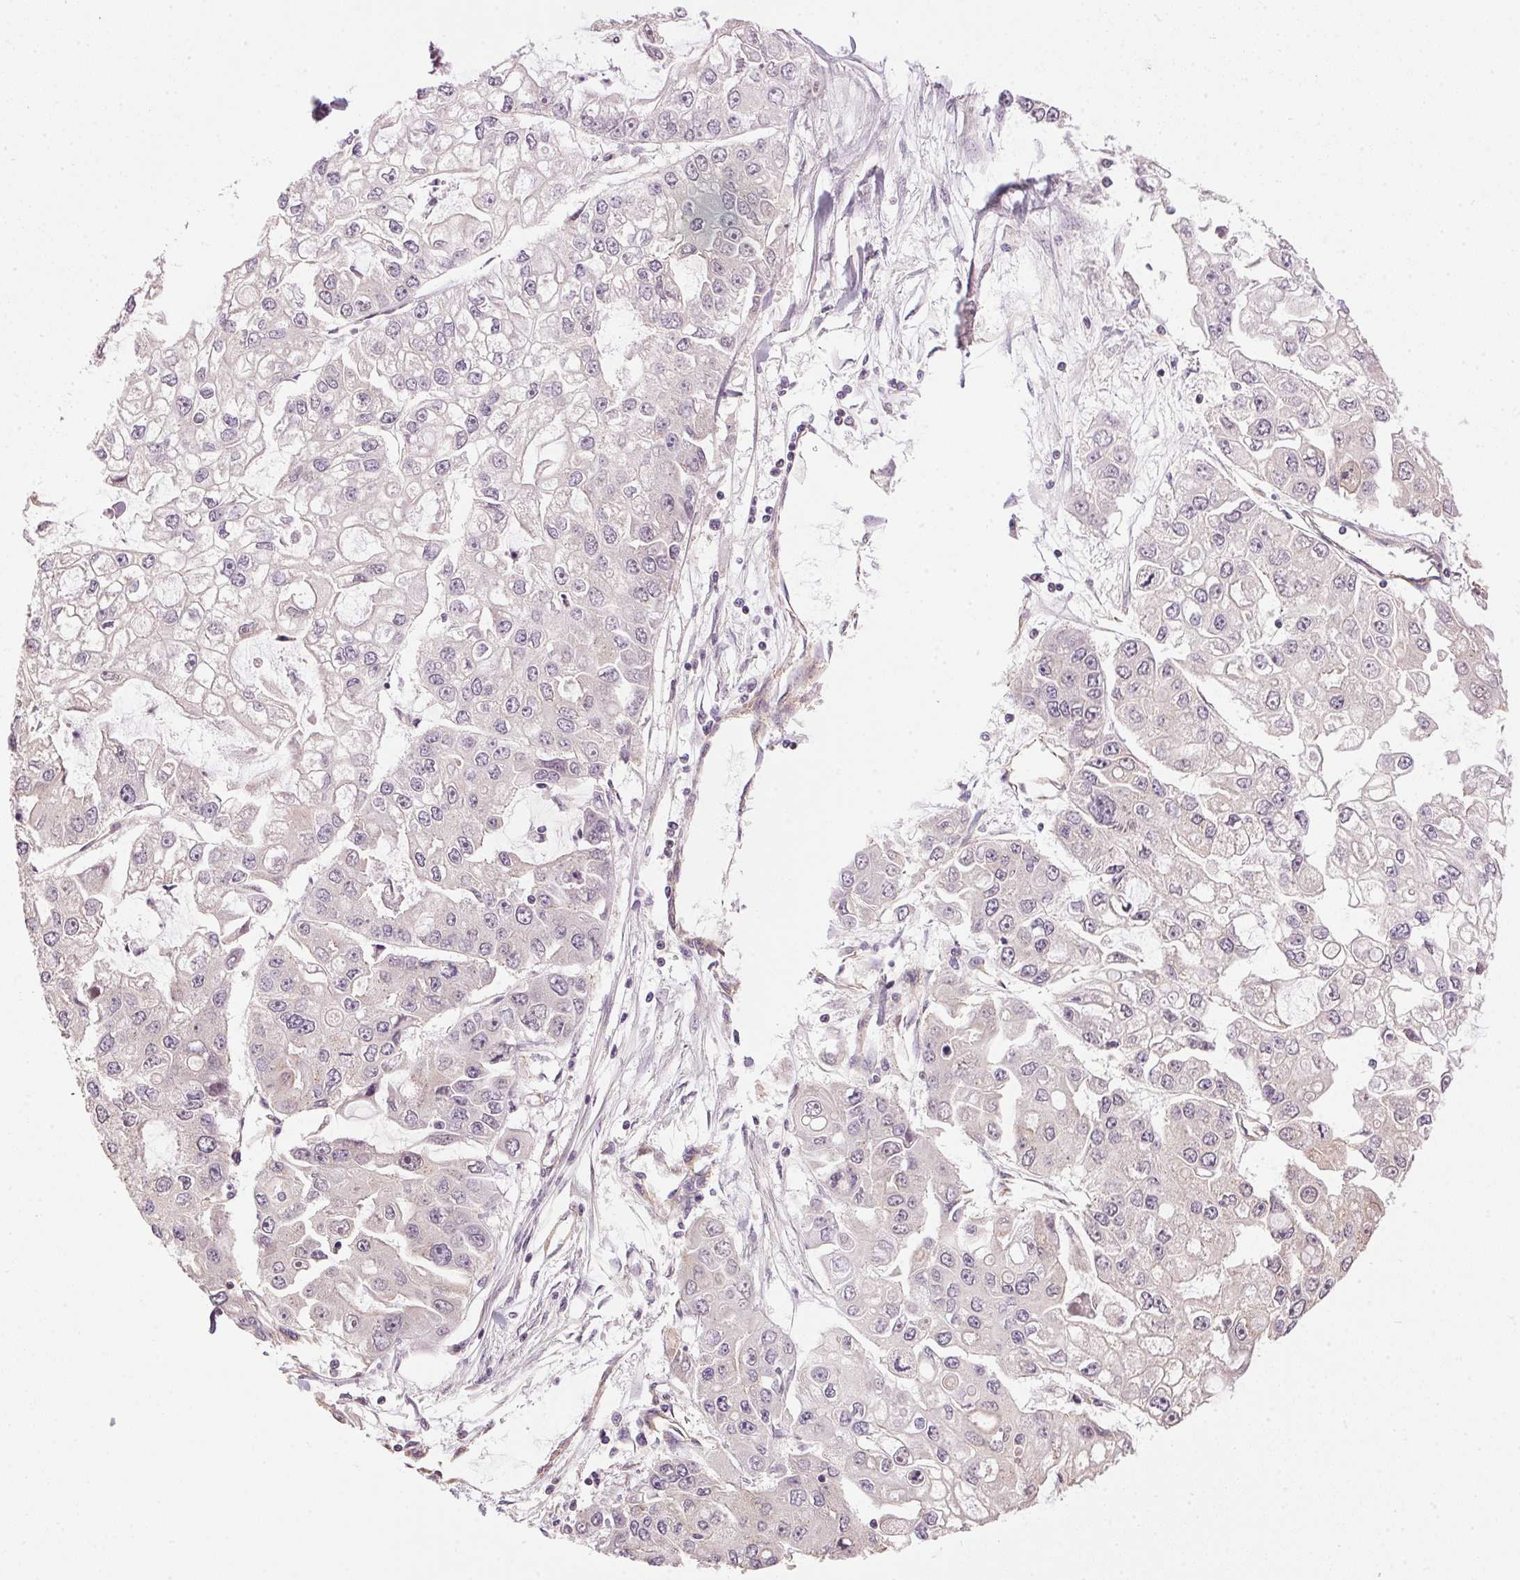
{"staining": {"intensity": "negative", "quantity": "none", "location": "none"}, "tissue": "ovarian cancer", "cell_type": "Tumor cells", "image_type": "cancer", "snomed": [{"axis": "morphology", "description": "Cystadenocarcinoma, serous, NOS"}, {"axis": "topography", "description": "Ovary"}], "caption": "Tumor cells show no significant positivity in serous cystadenocarcinoma (ovarian). (DAB (3,3'-diaminobenzidine) IHC with hematoxylin counter stain).", "gene": "GOLPH3", "patient": {"sex": "female", "age": 56}}